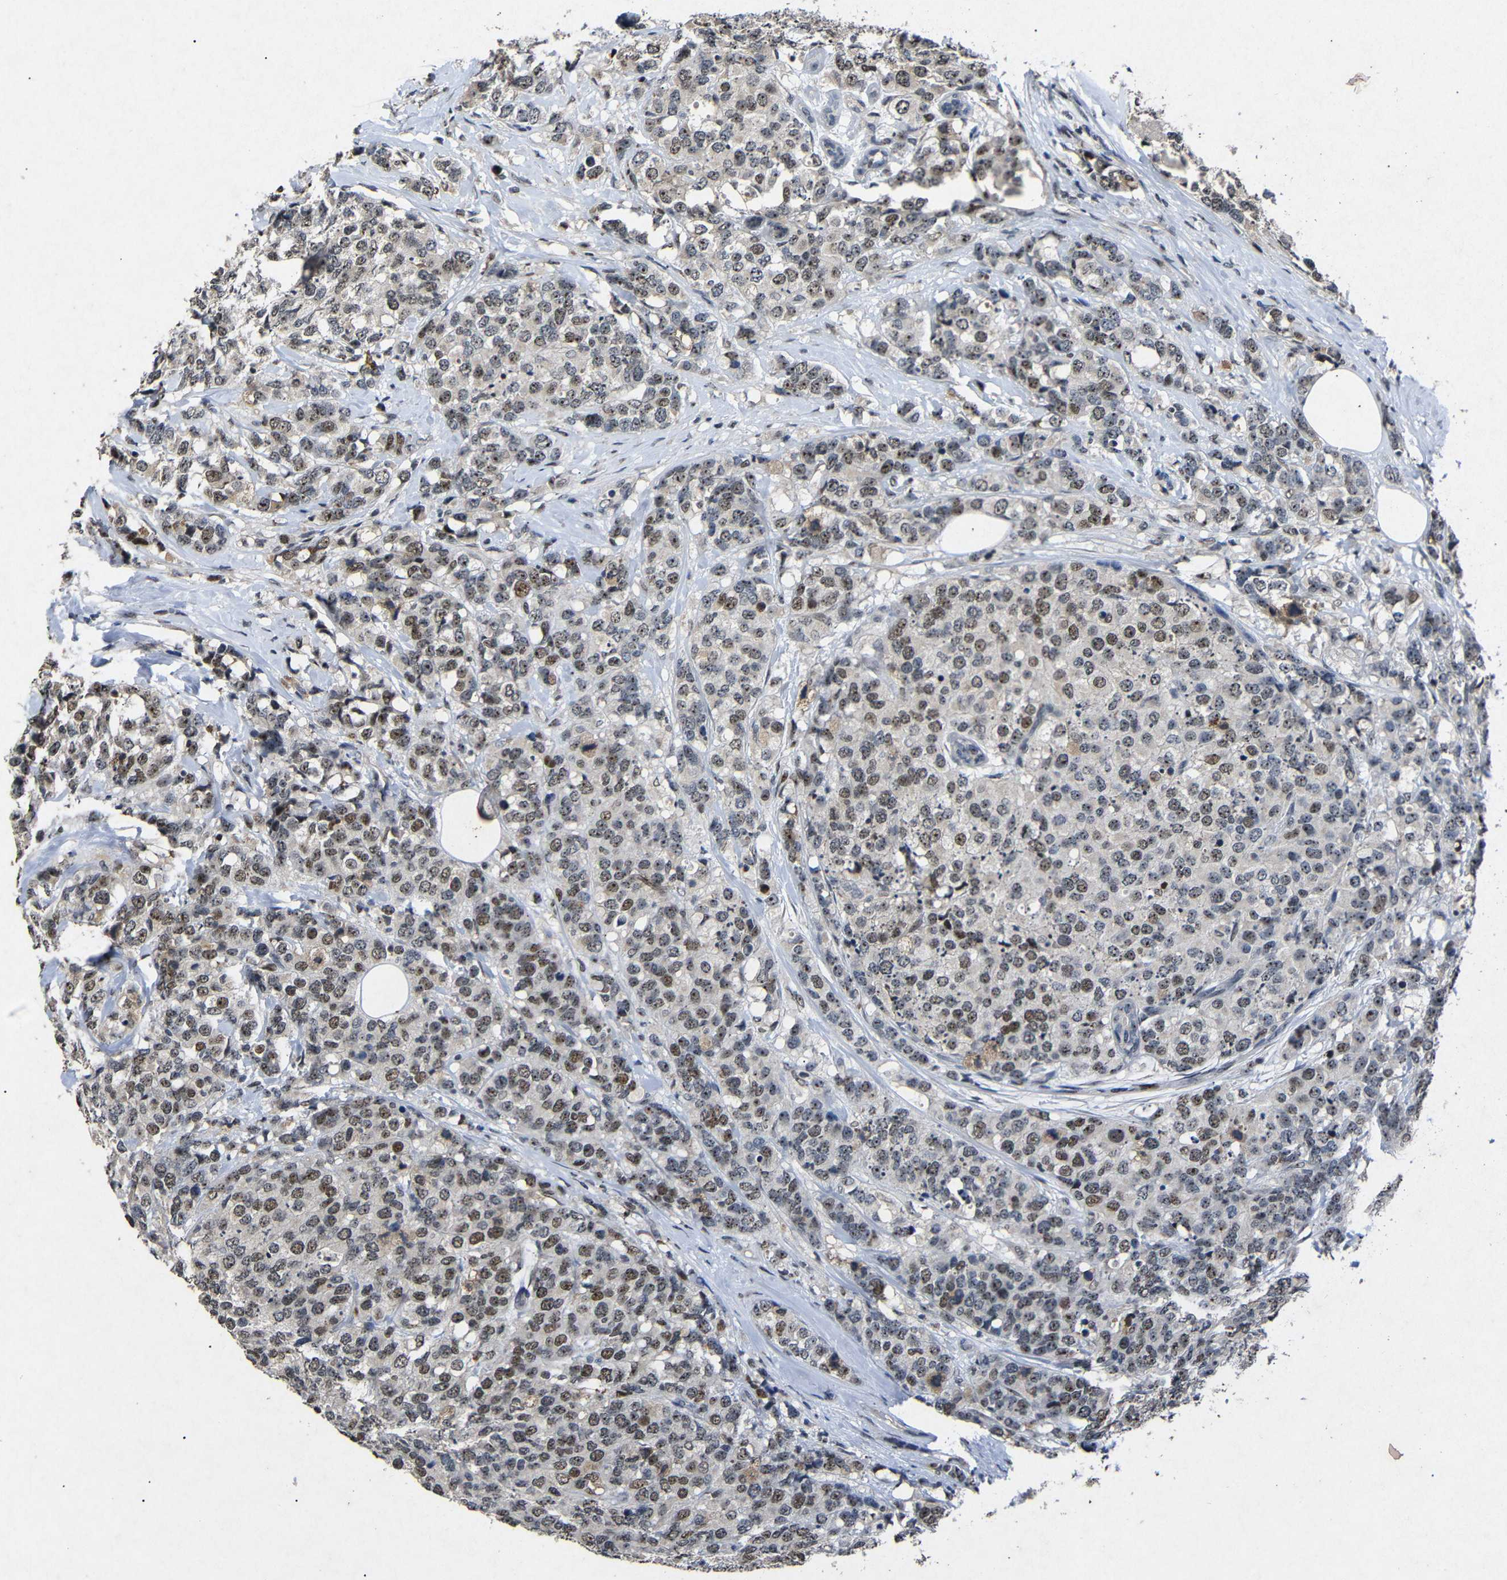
{"staining": {"intensity": "moderate", "quantity": ">75%", "location": "nuclear"}, "tissue": "breast cancer", "cell_type": "Tumor cells", "image_type": "cancer", "snomed": [{"axis": "morphology", "description": "Lobular carcinoma"}, {"axis": "topography", "description": "Breast"}], "caption": "A high-resolution image shows IHC staining of breast cancer, which shows moderate nuclear positivity in approximately >75% of tumor cells.", "gene": "PARN", "patient": {"sex": "female", "age": 59}}